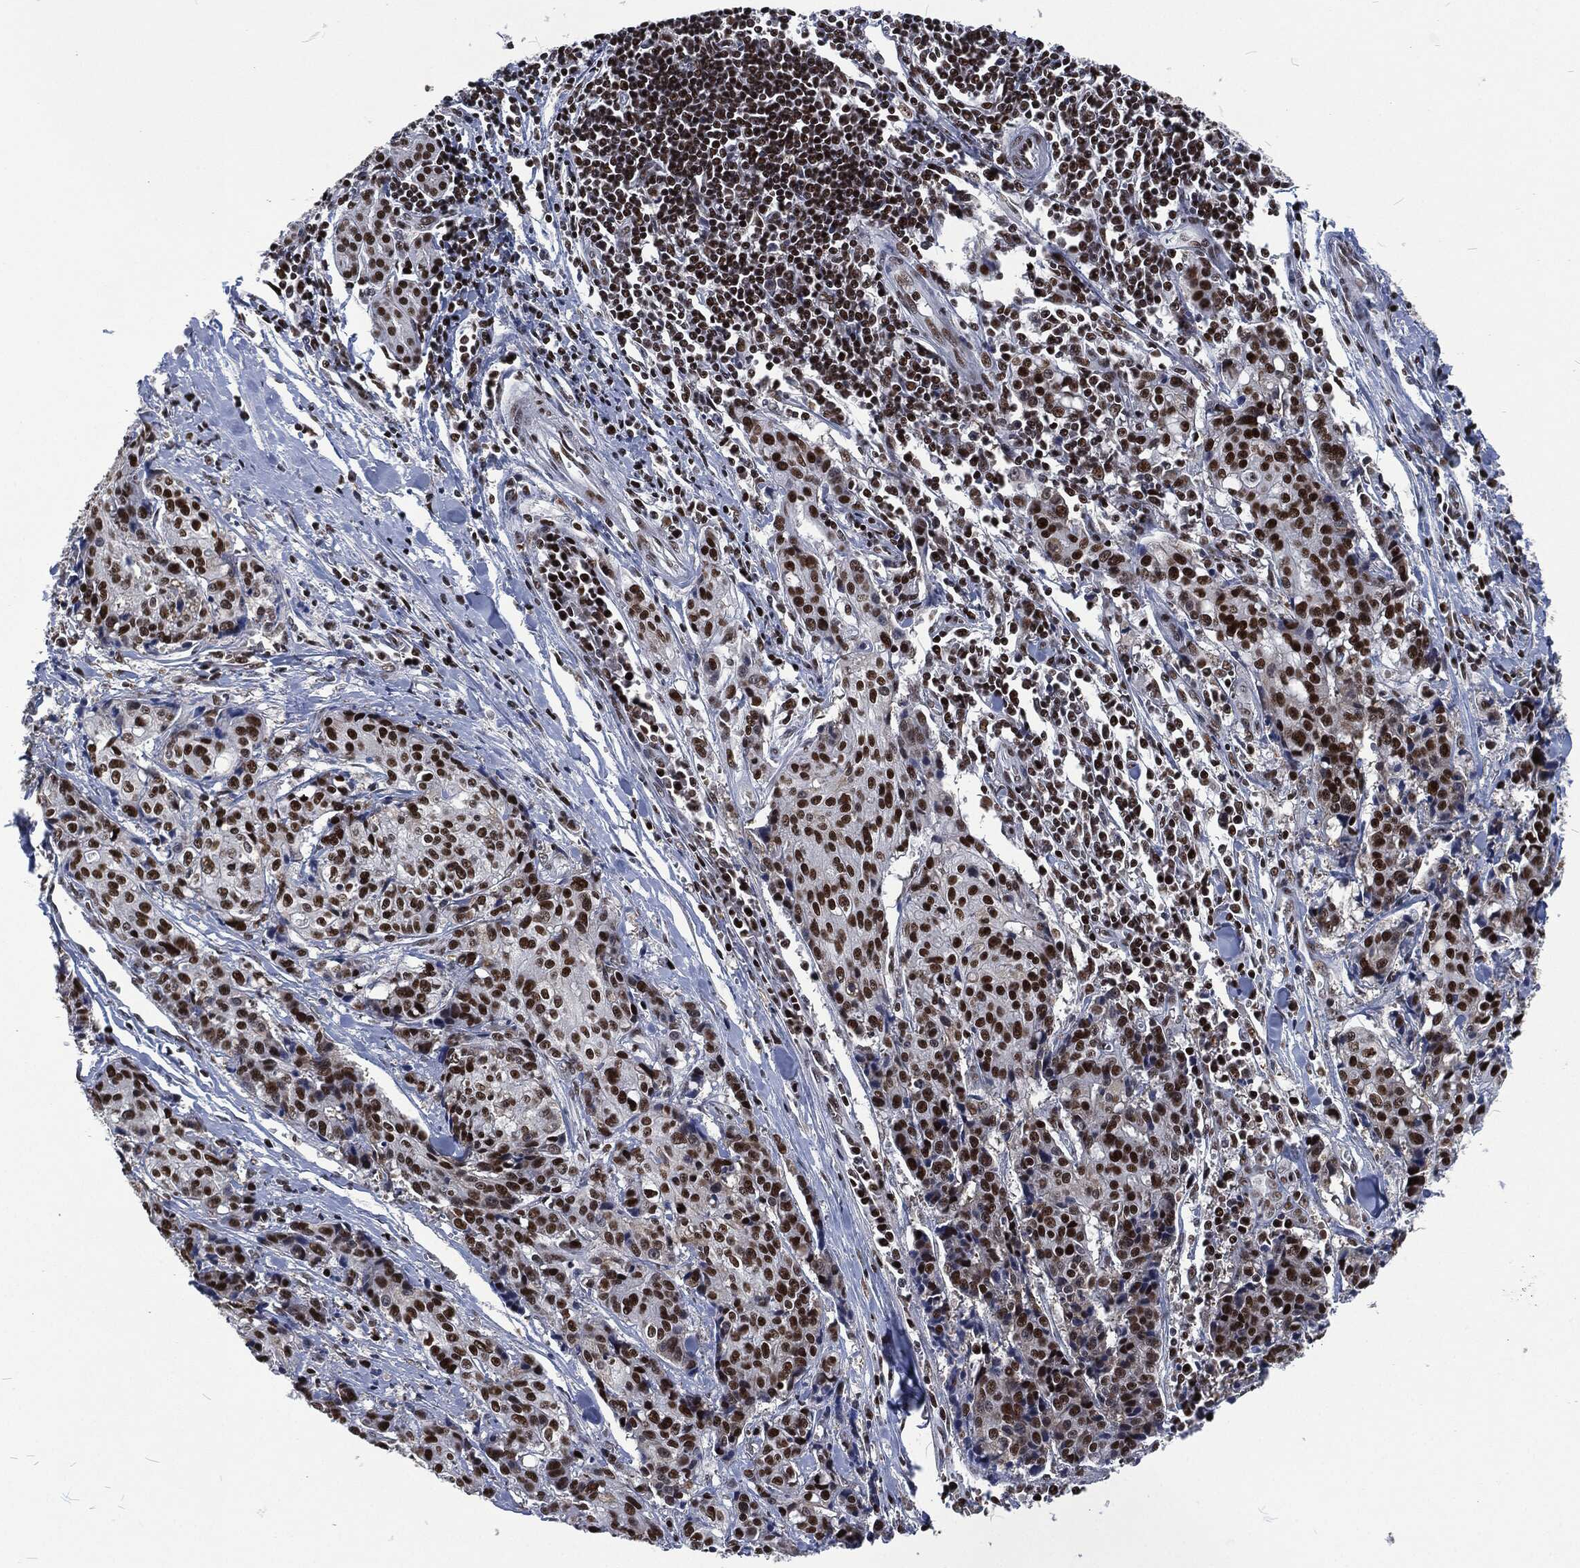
{"staining": {"intensity": "strong", "quantity": ">75%", "location": "nuclear"}, "tissue": "pancreatic cancer", "cell_type": "Tumor cells", "image_type": "cancer", "snomed": [{"axis": "morphology", "description": "Adenocarcinoma, NOS"}, {"axis": "topography", "description": "Pancreas"}], "caption": "Pancreatic cancer (adenocarcinoma) stained for a protein (brown) shows strong nuclear positive staining in about >75% of tumor cells.", "gene": "DCPS", "patient": {"sex": "male", "age": 64}}